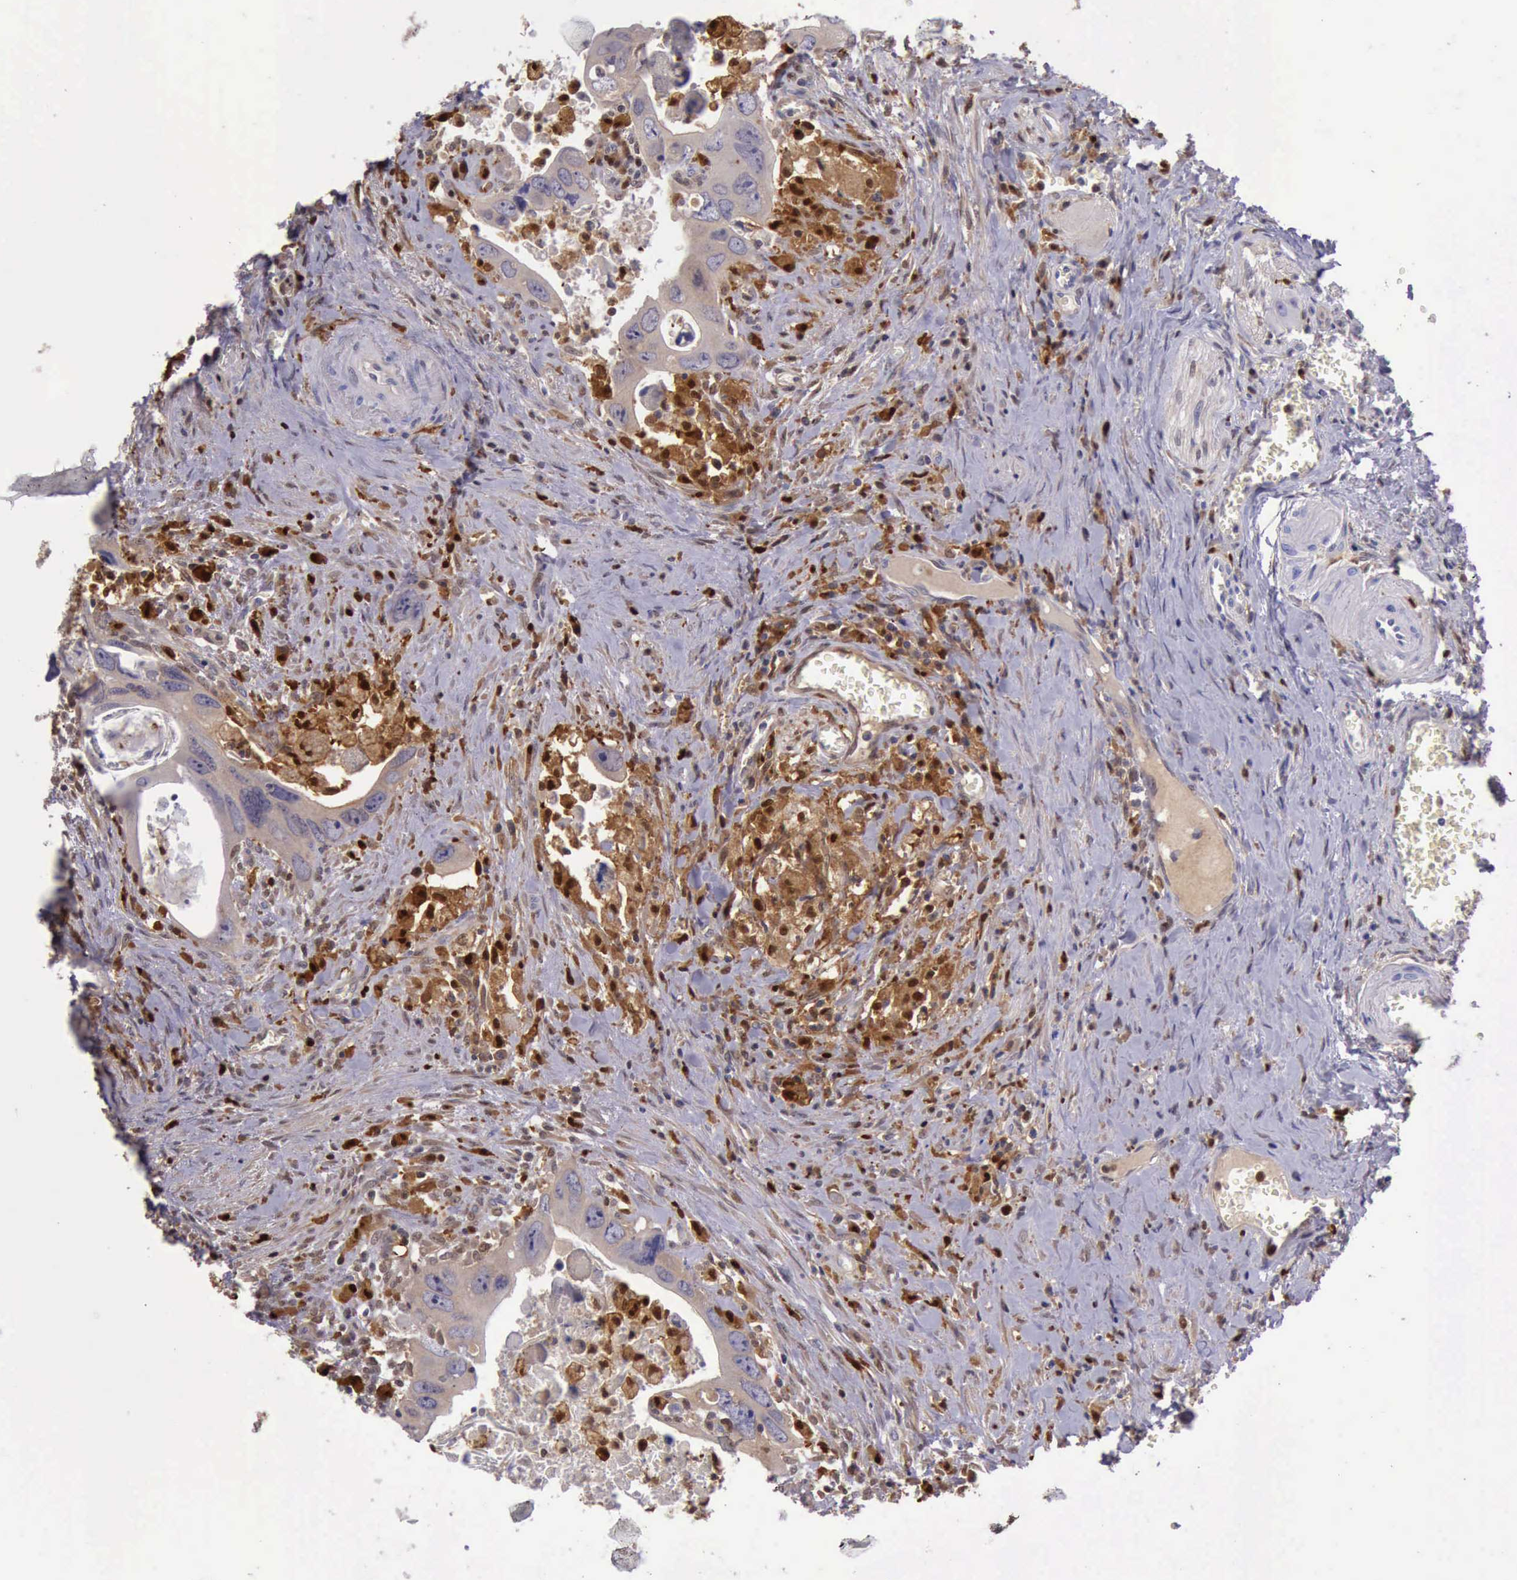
{"staining": {"intensity": "strong", "quantity": "25%-75%", "location": "cytoplasmic/membranous,nuclear"}, "tissue": "colorectal cancer", "cell_type": "Tumor cells", "image_type": "cancer", "snomed": [{"axis": "morphology", "description": "Adenocarcinoma, NOS"}, {"axis": "topography", "description": "Rectum"}], "caption": "Immunohistochemical staining of human colorectal cancer exhibits strong cytoplasmic/membranous and nuclear protein staining in about 25%-75% of tumor cells.", "gene": "TYMP", "patient": {"sex": "male", "age": 70}}